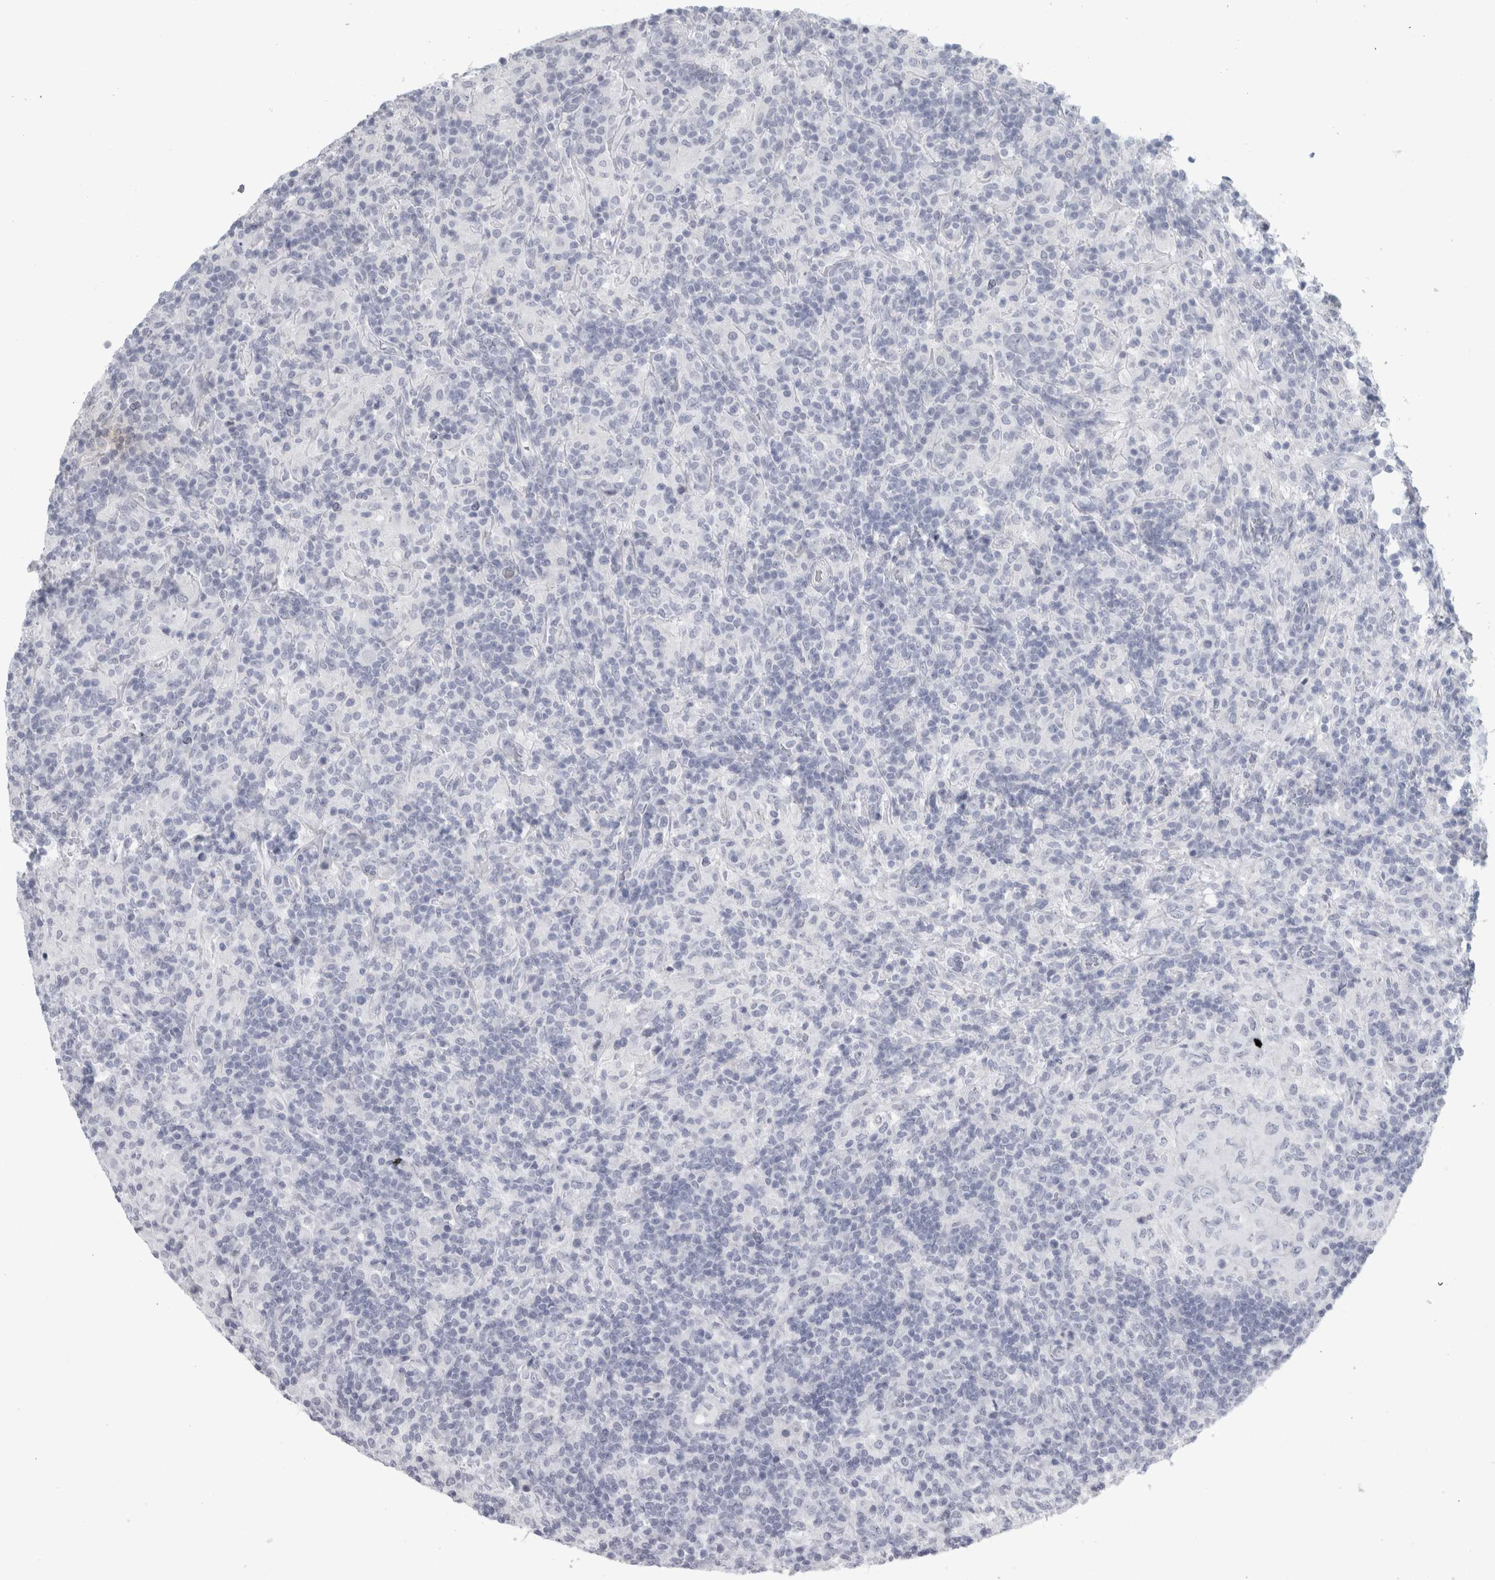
{"staining": {"intensity": "negative", "quantity": "none", "location": "none"}, "tissue": "lymphoma", "cell_type": "Tumor cells", "image_type": "cancer", "snomed": [{"axis": "morphology", "description": "Hodgkin's disease, NOS"}, {"axis": "topography", "description": "Lymph node"}], "caption": "DAB immunohistochemical staining of Hodgkin's disease demonstrates no significant expression in tumor cells. (DAB (3,3'-diaminobenzidine) immunohistochemistry, high magnification).", "gene": "CPE", "patient": {"sex": "male", "age": 70}}